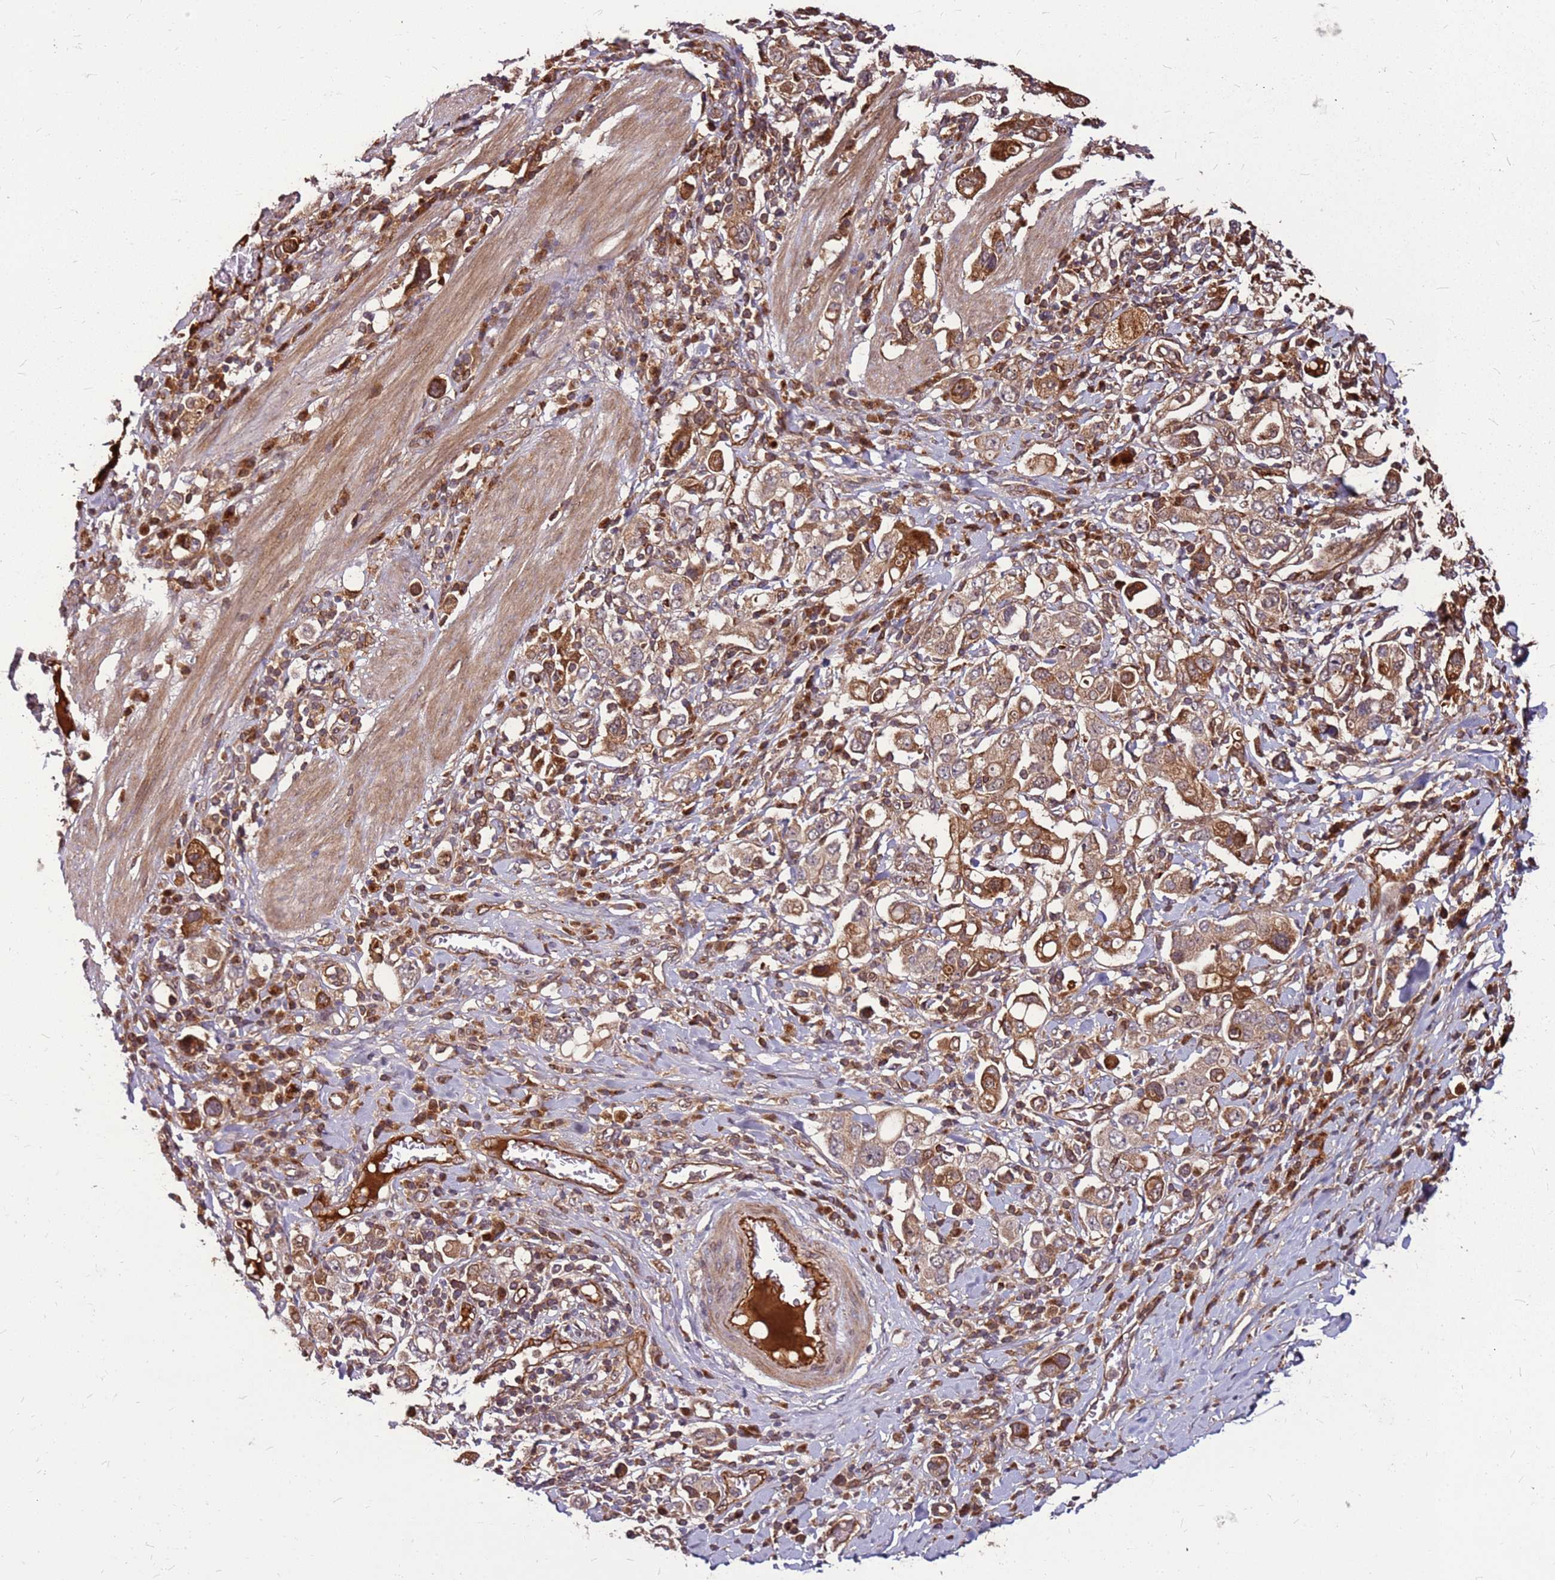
{"staining": {"intensity": "moderate", "quantity": ">75%", "location": "cytoplasmic/membranous"}, "tissue": "stomach cancer", "cell_type": "Tumor cells", "image_type": "cancer", "snomed": [{"axis": "morphology", "description": "Adenocarcinoma, NOS"}, {"axis": "topography", "description": "Stomach, upper"}], "caption": "Stomach cancer stained with DAB (3,3'-diaminobenzidine) IHC reveals medium levels of moderate cytoplasmic/membranous staining in about >75% of tumor cells.", "gene": "LYPLAL1", "patient": {"sex": "male", "age": 62}}